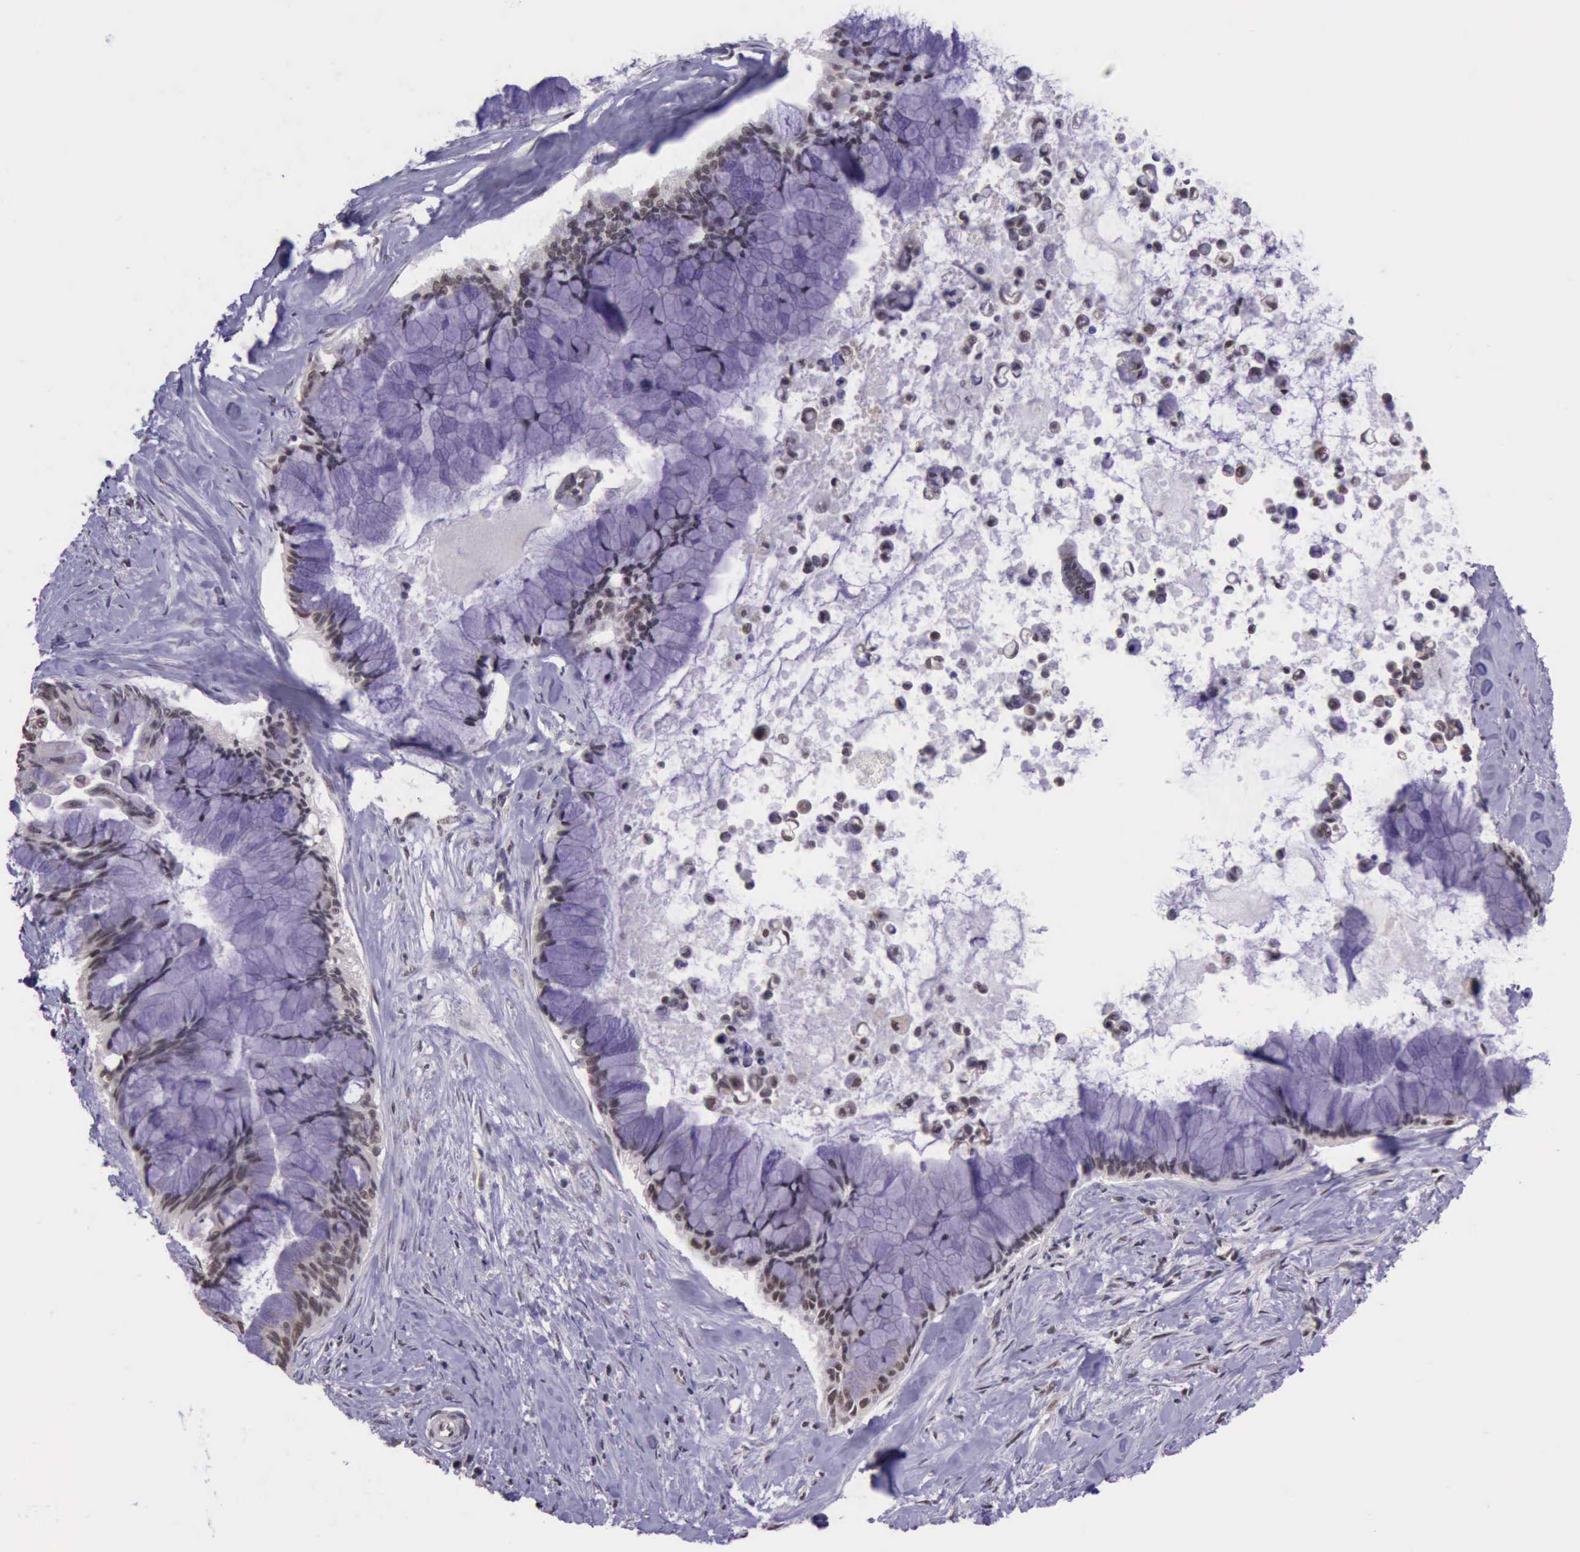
{"staining": {"intensity": "moderate", "quantity": ">75%", "location": "nuclear"}, "tissue": "pancreatic cancer", "cell_type": "Tumor cells", "image_type": "cancer", "snomed": [{"axis": "morphology", "description": "Adenocarcinoma, NOS"}, {"axis": "topography", "description": "Pancreas"}], "caption": "This photomicrograph displays immunohistochemistry (IHC) staining of human pancreatic cancer, with medium moderate nuclear expression in about >75% of tumor cells.", "gene": "PRPF39", "patient": {"sex": "male", "age": 59}}